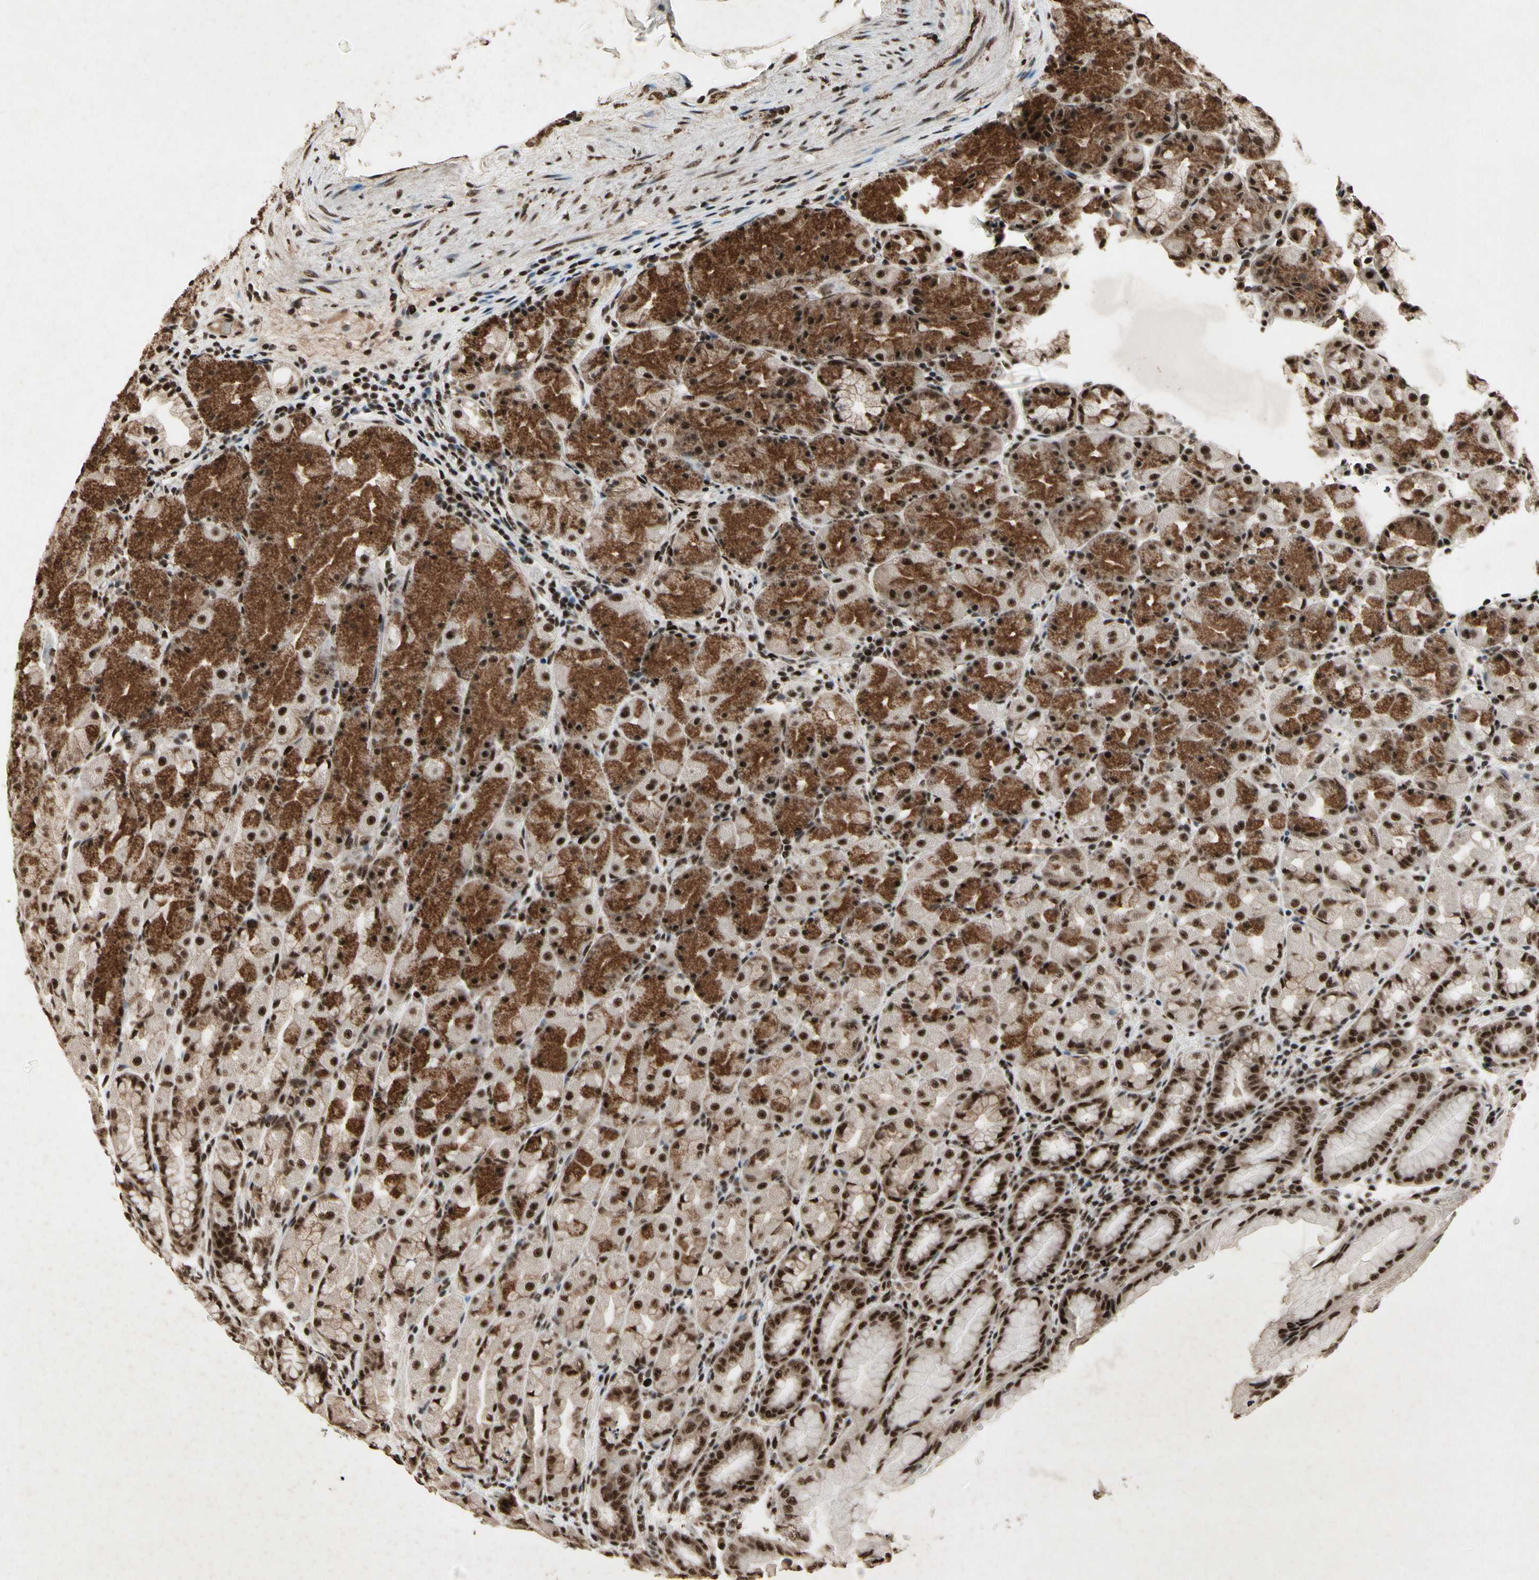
{"staining": {"intensity": "strong", "quantity": ">75%", "location": "cytoplasmic/membranous,nuclear"}, "tissue": "stomach", "cell_type": "Glandular cells", "image_type": "normal", "snomed": [{"axis": "morphology", "description": "Normal tissue, NOS"}, {"axis": "topography", "description": "Stomach, upper"}], "caption": "Immunohistochemical staining of benign stomach reveals high levels of strong cytoplasmic/membranous,nuclear expression in approximately >75% of glandular cells.", "gene": "TBX2", "patient": {"sex": "male", "age": 68}}